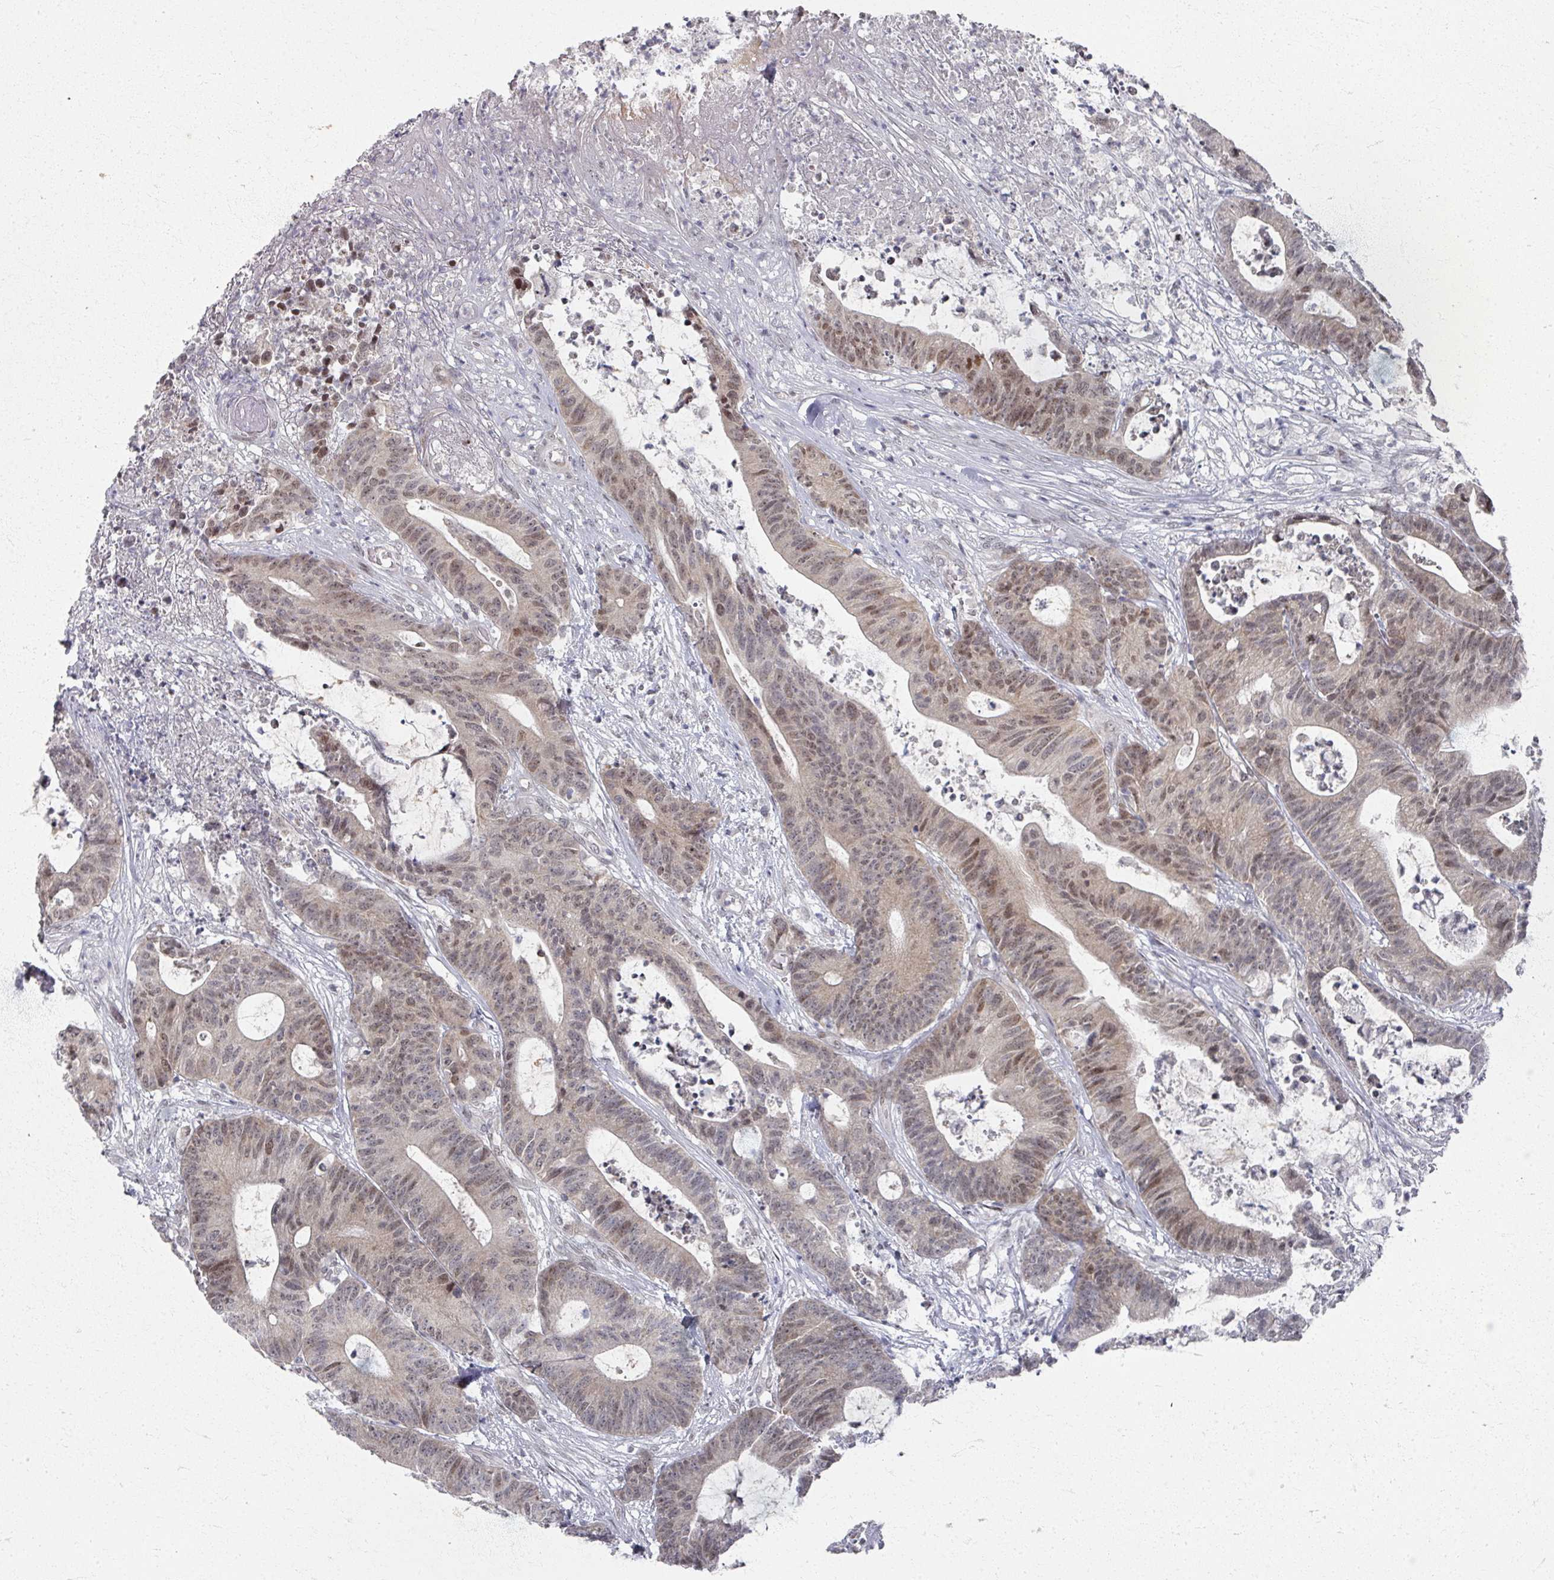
{"staining": {"intensity": "moderate", "quantity": "25%-75%", "location": "cytoplasmic/membranous,nuclear"}, "tissue": "colorectal cancer", "cell_type": "Tumor cells", "image_type": "cancer", "snomed": [{"axis": "morphology", "description": "Adenocarcinoma, NOS"}, {"axis": "topography", "description": "Colon"}], "caption": "Immunohistochemical staining of colorectal cancer demonstrates medium levels of moderate cytoplasmic/membranous and nuclear positivity in about 25%-75% of tumor cells.", "gene": "PSKH1", "patient": {"sex": "female", "age": 84}}